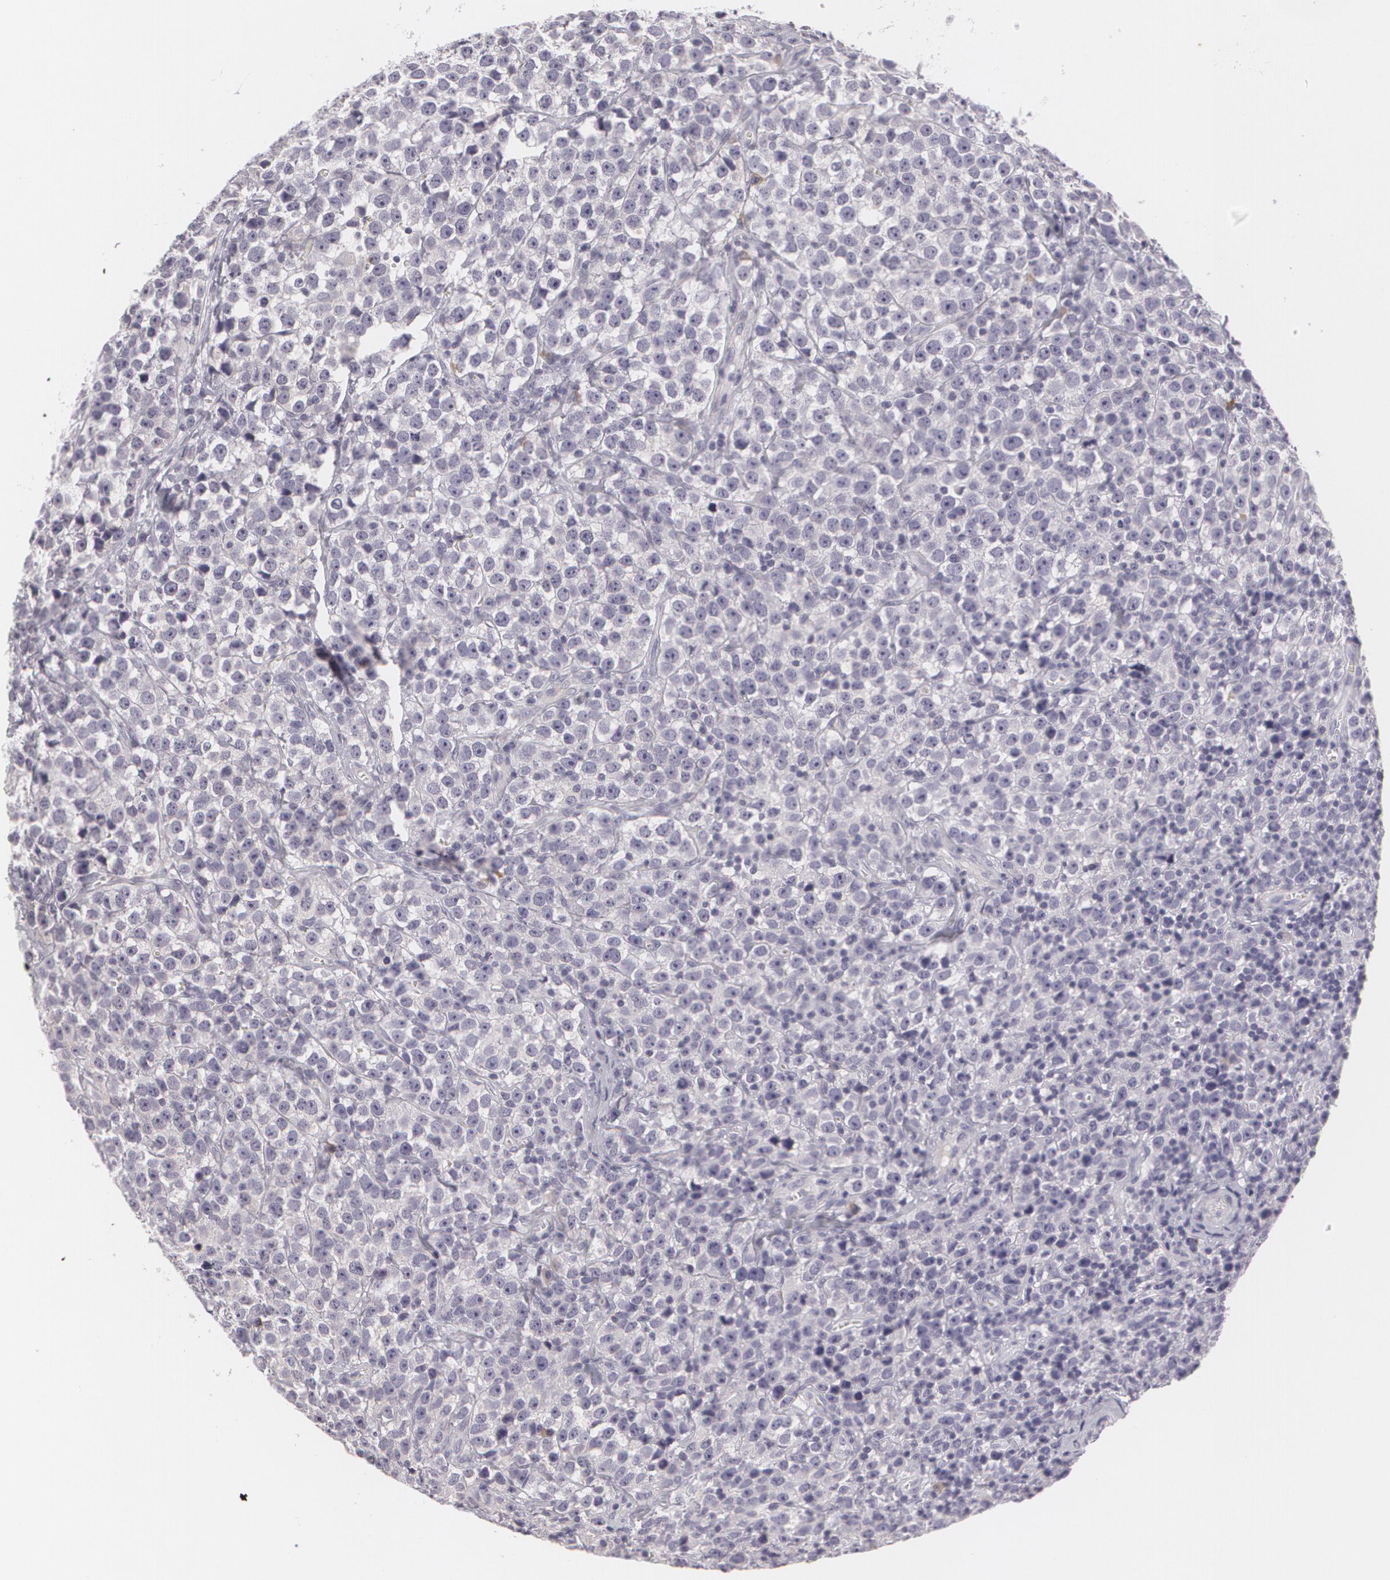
{"staining": {"intensity": "negative", "quantity": "none", "location": "none"}, "tissue": "testis cancer", "cell_type": "Tumor cells", "image_type": "cancer", "snomed": [{"axis": "morphology", "description": "Seminoma, NOS"}, {"axis": "topography", "description": "Testis"}], "caption": "Immunohistochemical staining of human testis seminoma demonstrates no significant staining in tumor cells.", "gene": "MAP2", "patient": {"sex": "male", "age": 25}}